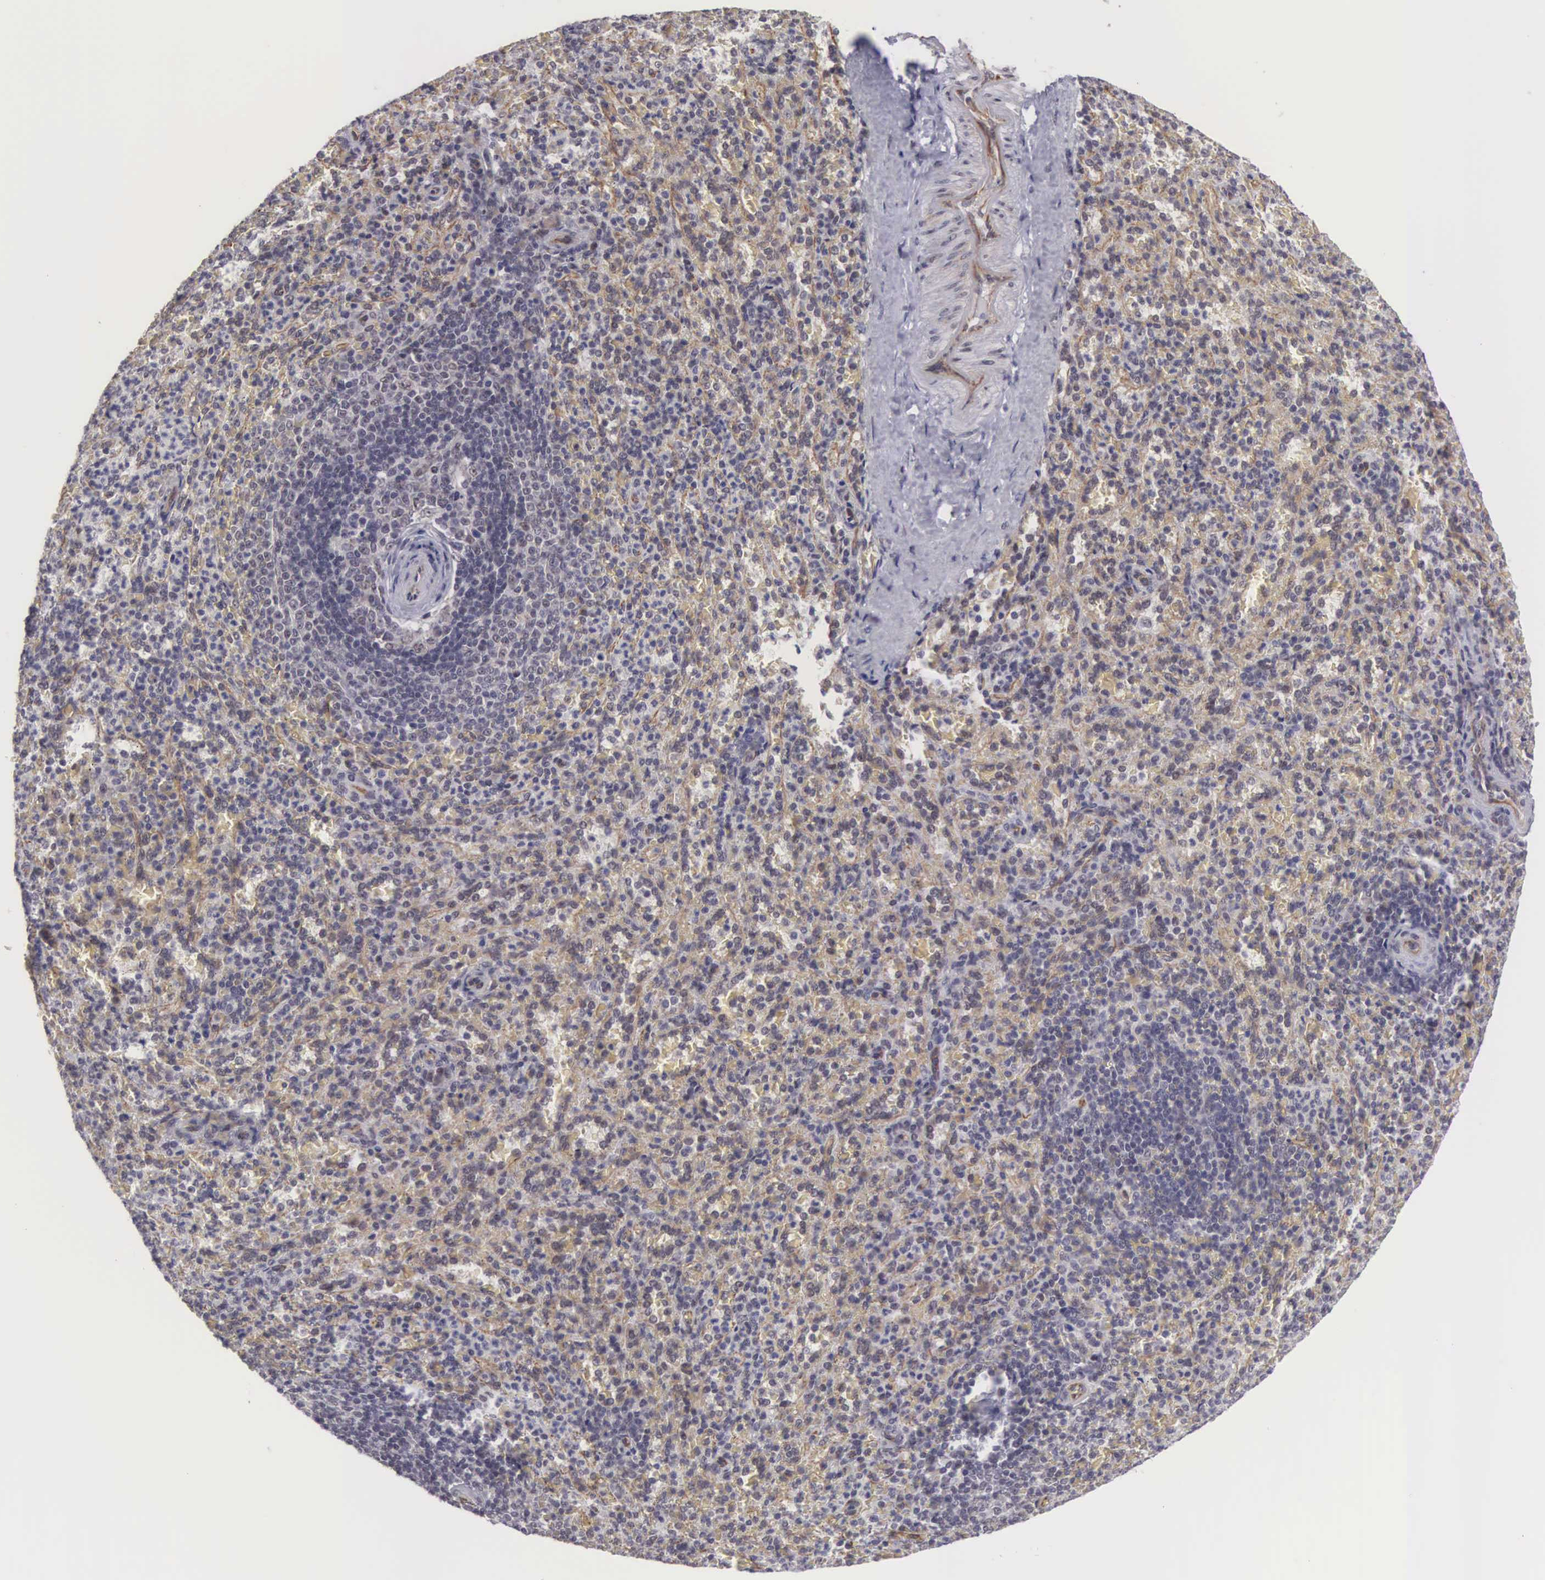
{"staining": {"intensity": "weak", "quantity": "<25%", "location": "cytoplasmic/membranous"}, "tissue": "spleen", "cell_type": "Cells in red pulp", "image_type": "normal", "snomed": [{"axis": "morphology", "description": "Normal tissue, NOS"}, {"axis": "topography", "description": "Spleen"}], "caption": "The histopathology image reveals no significant positivity in cells in red pulp of spleen. (Immunohistochemistry (ihc), brightfield microscopy, high magnification).", "gene": "MORC2", "patient": {"sex": "female", "age": 21}}